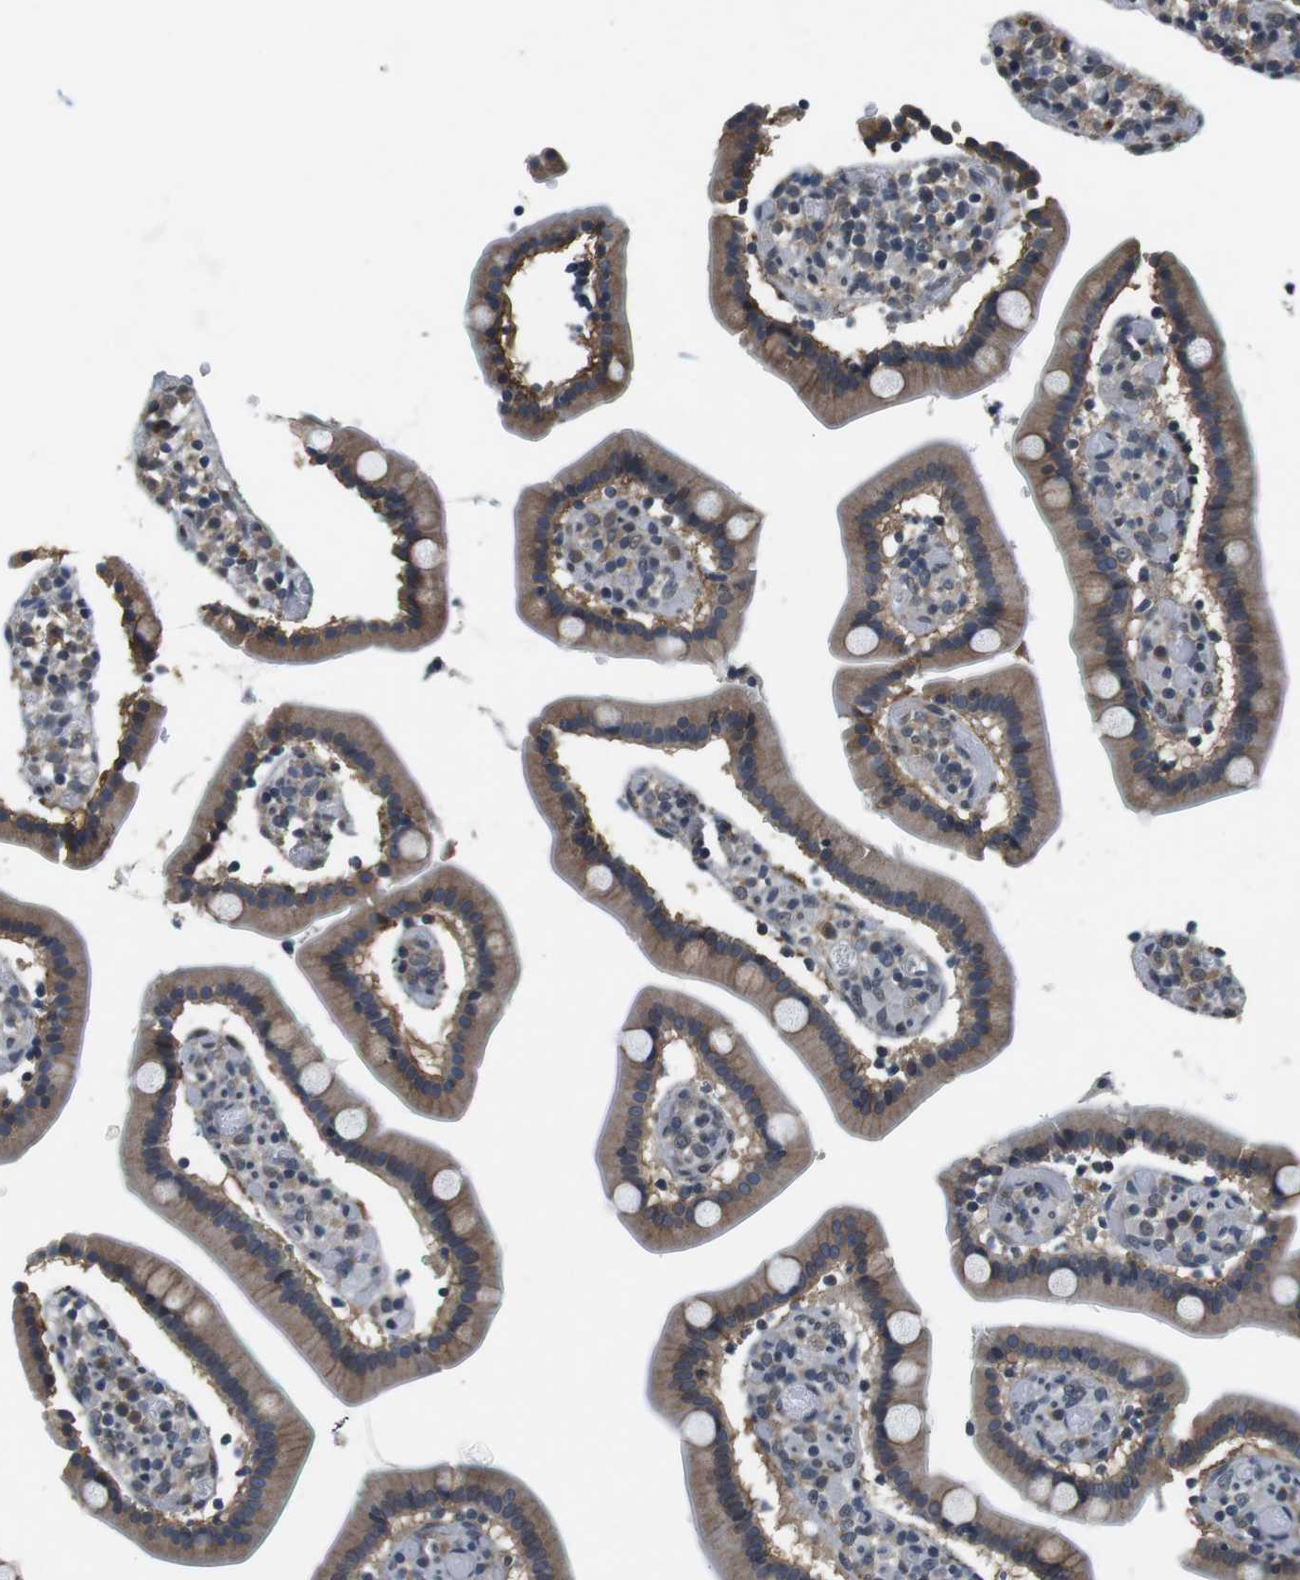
{"staining": {"intensity": "strong", "quantity": ">75%", "location": "cytoplasmic/membranous"}, "tissue": "duodenum", "cell_type": "Glandular cells", "image_type": "normal", "snomed": [{"axis": "morphology", "description": "Normal tissue, NOS"}, {"axis": "topography", "description": "Duodenum"}], "caption": "Immunohistochemistry micrograph of benign duodenum: duodenum stained using immunohistochemistry exhibits high levels of strong protein expression localized specifically in the cytoplasmic/membranous of glandular cells, appearing as a cytoplasmic/membranous brown color.", "gene": "CLDN7", "patient": {"sex": "female", "age": 53}}